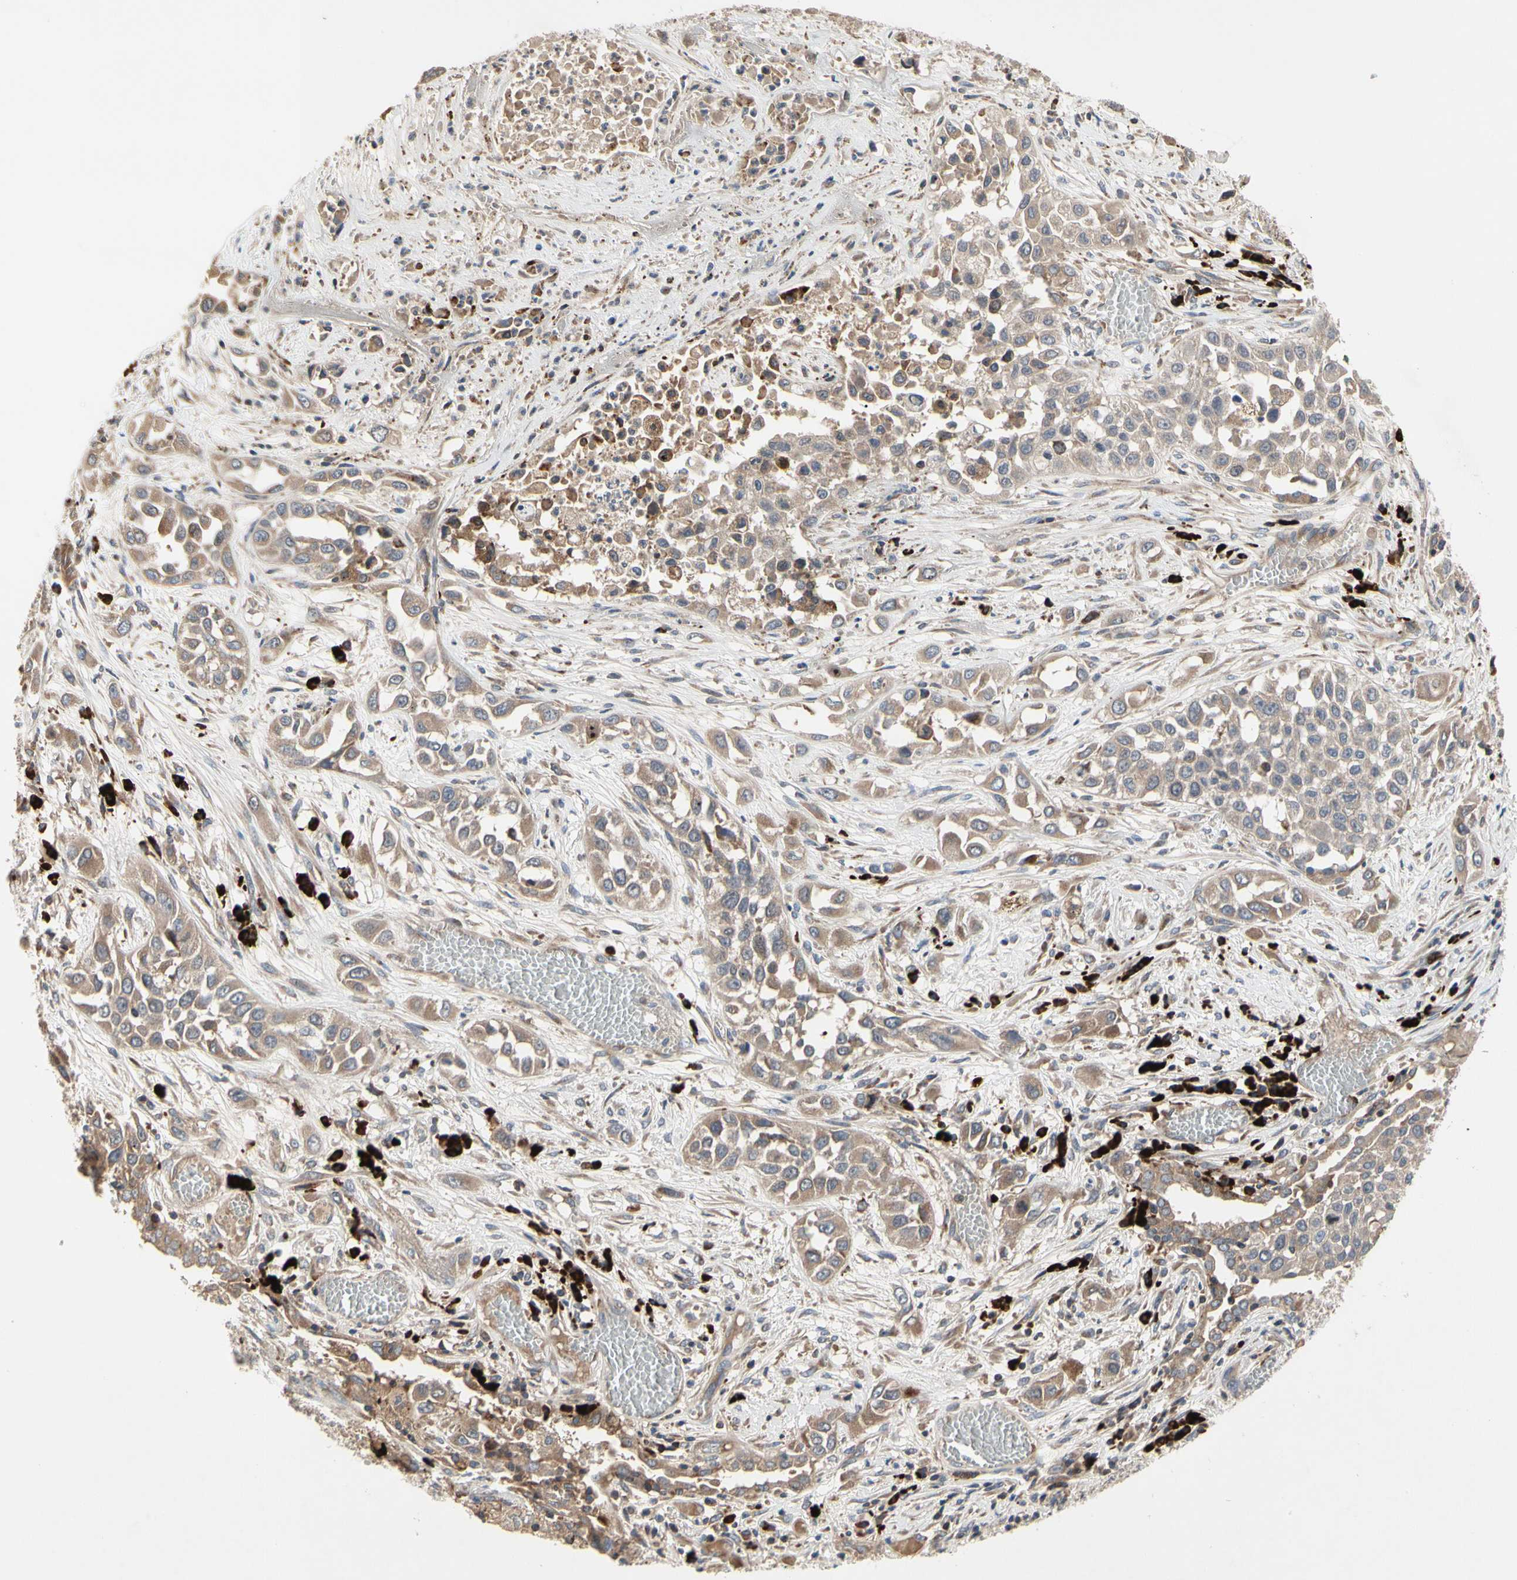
{"staining": {"intensity": "weak", "quantity": ">75%", "location": "cytoplasmic/membranous"}, "tissue": "lung cancer", "cell_type": "Tumor cells", "image_type": "cancer", "snomed": [{"axis": "morphology", "description": "Squamous cell carcinoma, NOS"}, {"axis": "topography", "description": "Lung"}], "caption": "Weak cytoplasmic/membranous protein positivity is appreciated in approximately >75% of tumor cells in lung cancer.", "gene": "MMEL1", "patient": {"sex": "male", "age": 71}}